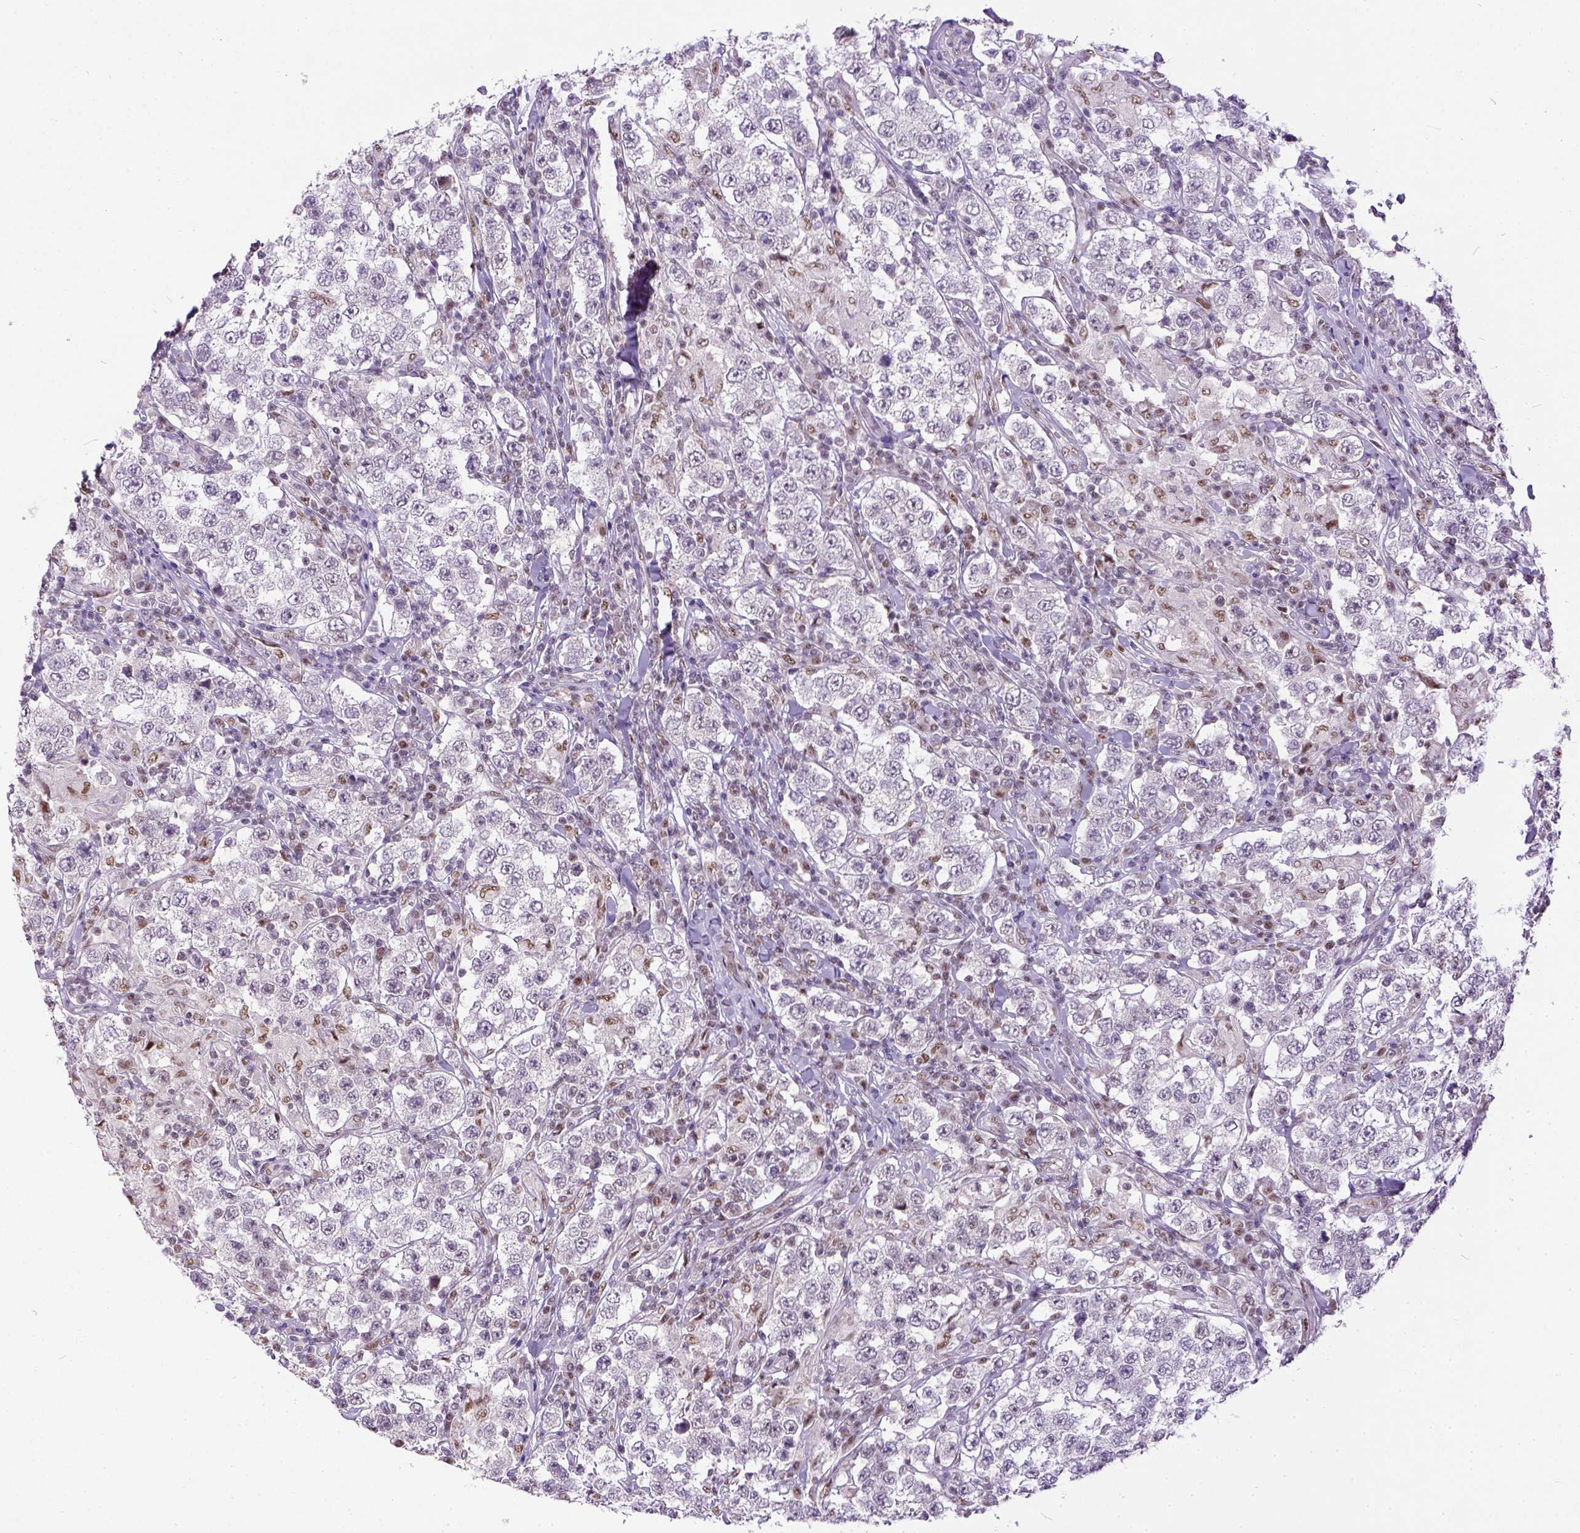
{"staining": {"intensity": "negative", "quantity": "none", "location": "none"}, "tissue": "testis cancer", "cell_type": "Tumor cells", "image_type": "cancer", "snomed": [{"axis": "morphology", "description": "Seminoma, NOS"}, {"axis": "morphology", "description": "Carcinoma, Embryonal, NOS"}, {"axis": "topography", "description": "Testis"}], "caption": "An immunohistochemistry (IHC) photomicrograph of testis cancer is shown. There is no staining in tumor cells of testis cancer.", "gene": "ERCC1", "patient": {"sex": "male", "age": 41}}